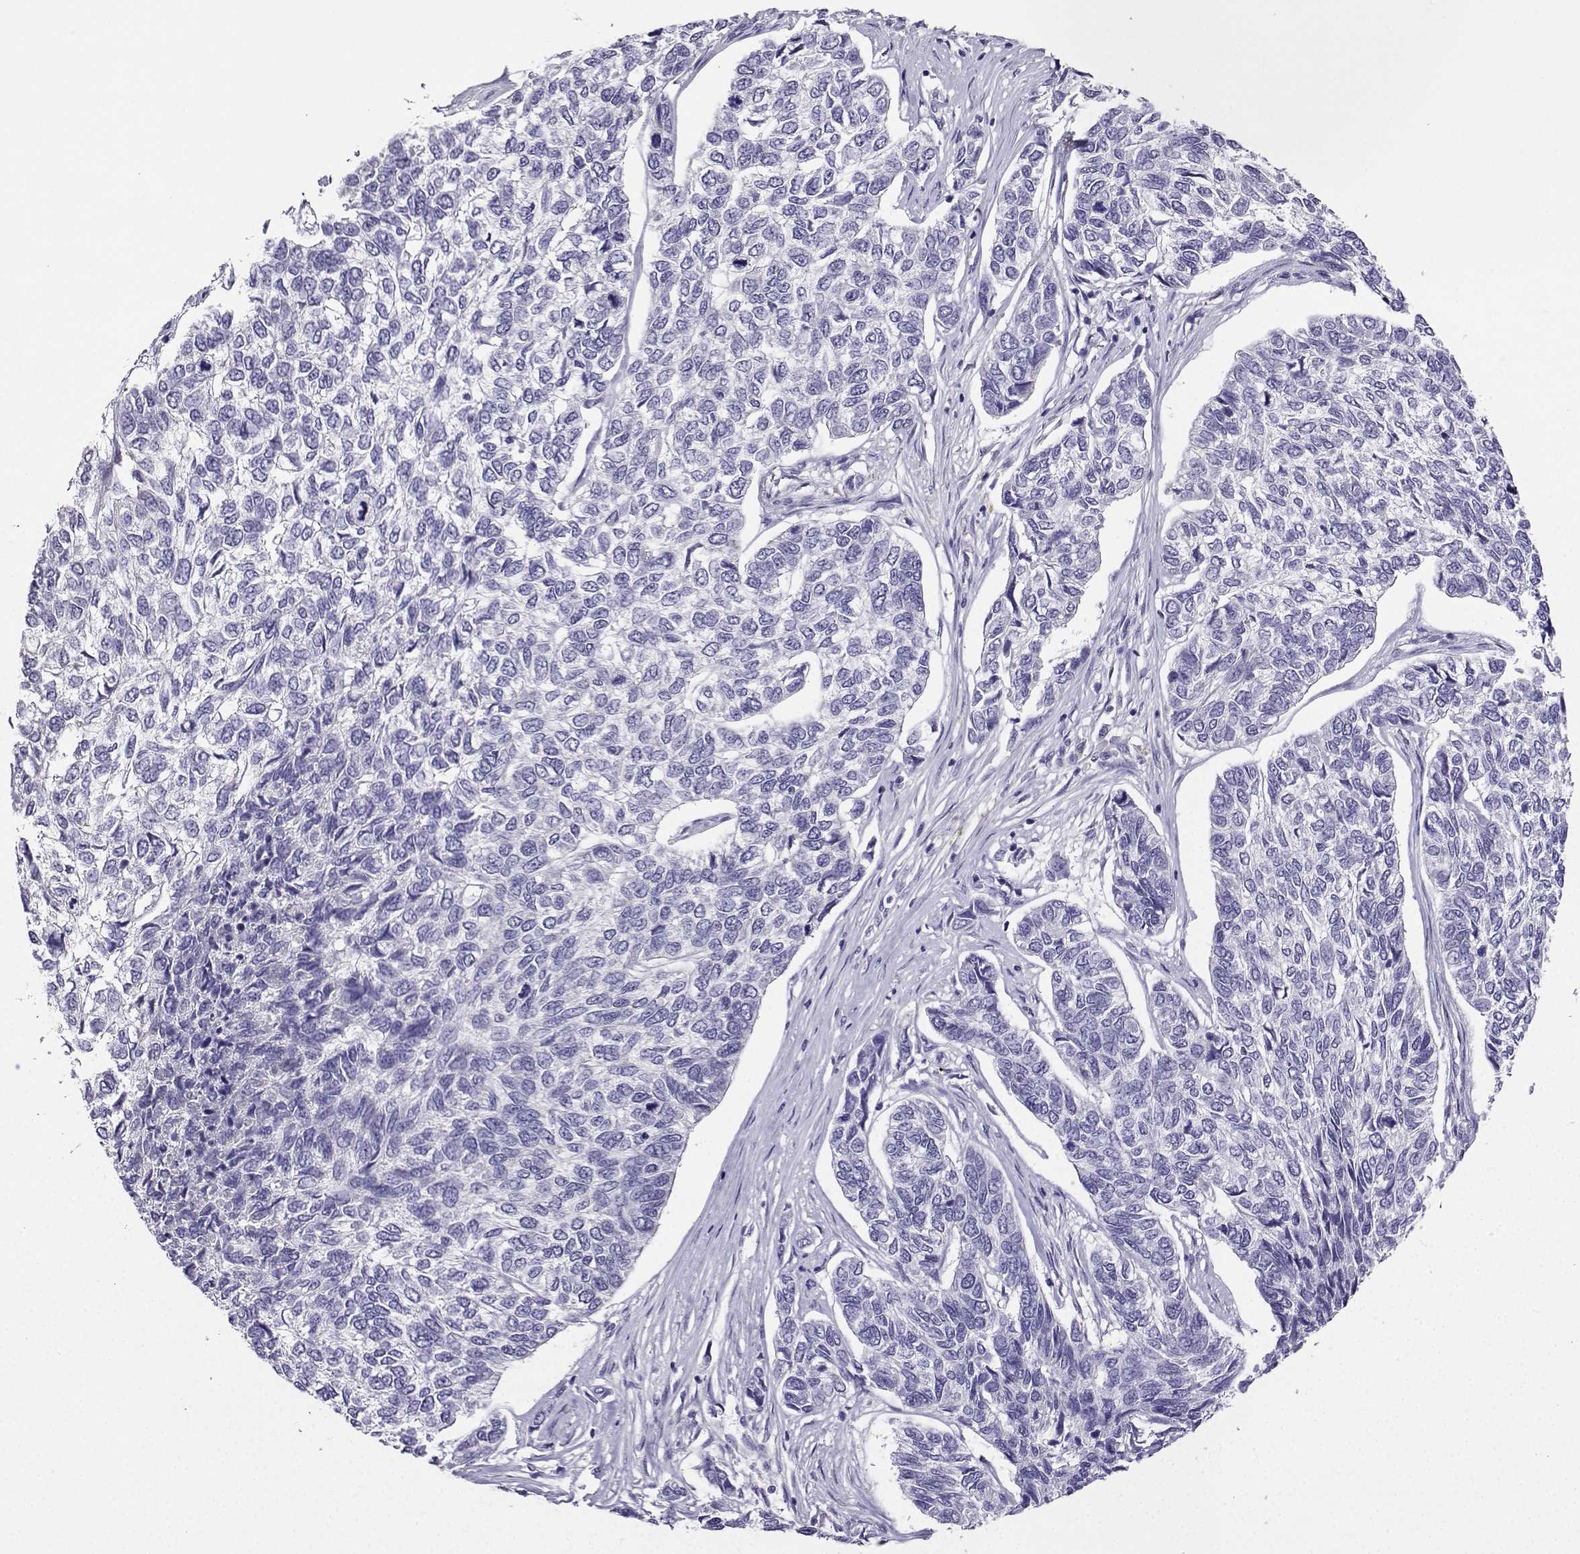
{"staining": {"intensity": "negative", "quantity": "none", "location": "none"}, "tissue": "skin cancer", "cell_type": "Tumor cells", "image_type": "cancer", "snomed": [{"axis": "morphology", "description": "Basal cell carcinoma"}, {"axis": "topography", "description": "Skin"}], "caption": "The histopathology image reveals no significant positivity in tumor cells of skin basal cell carcinoma.", "gene": "LINGO1", "patient": {"sex": "female", "age": 65}}